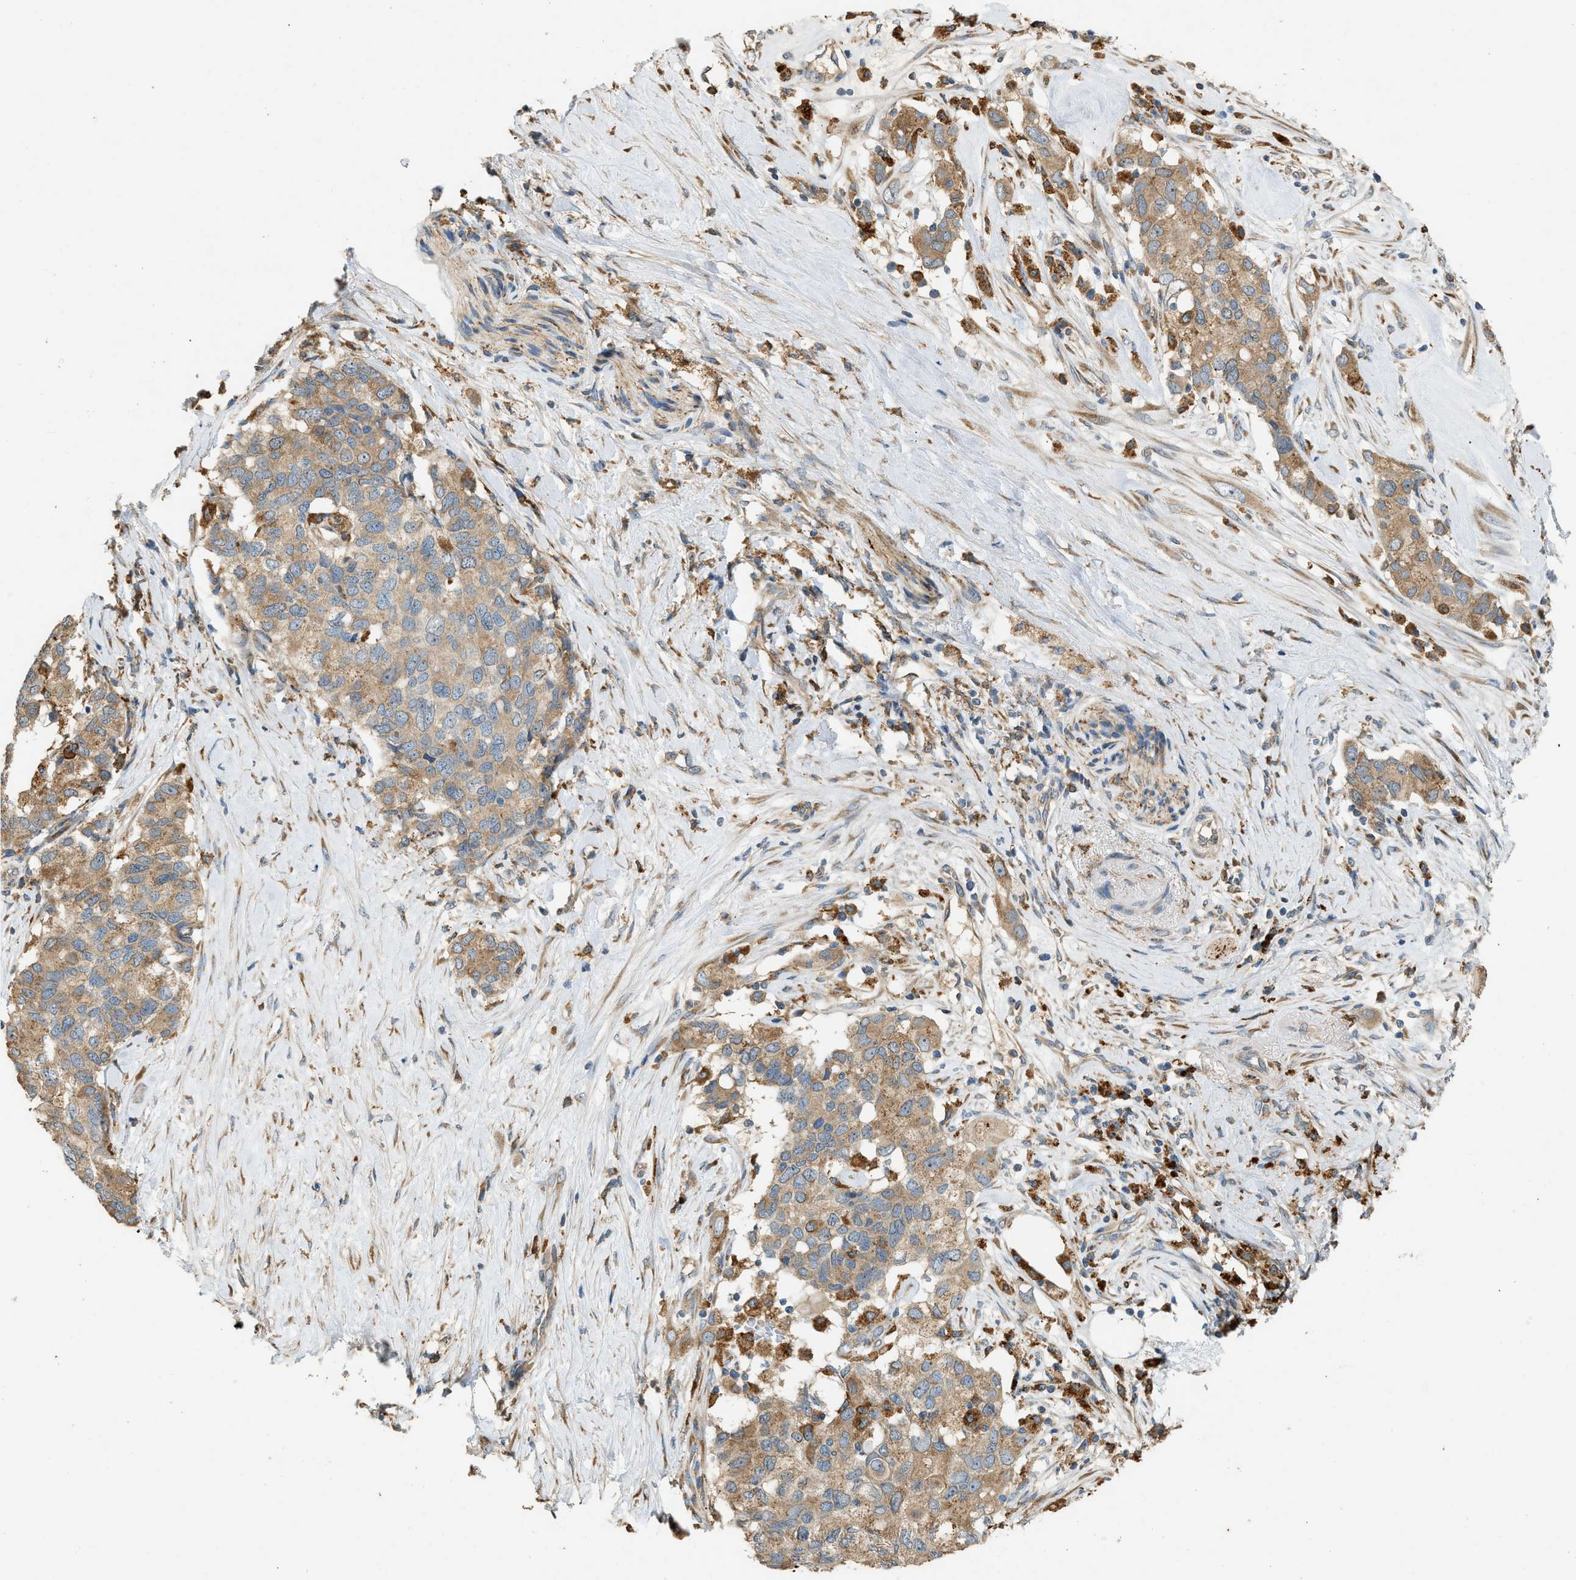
{"staining": {"intensity": "moderate", "quantity": ">75%", "location": "cytoplasmic/membranous"}, "tissue": "pancreatic cancer", "cell_type": "Tumor cells", "image_type": "cancer", "snomed": [{"axis": "morphology", "description": "Adenocarcinoma, NOS"}, {"axis": "topography", "description": "Pancreas"}], "caption": "Adenocarcinoma (pancreatic) stained with a brown dye displays moderate cytoplasmic/membranous positive staining in about >75% of tumor cells.", "gene": "CTSB", "patient": {"sex": "female", "age": 56}}